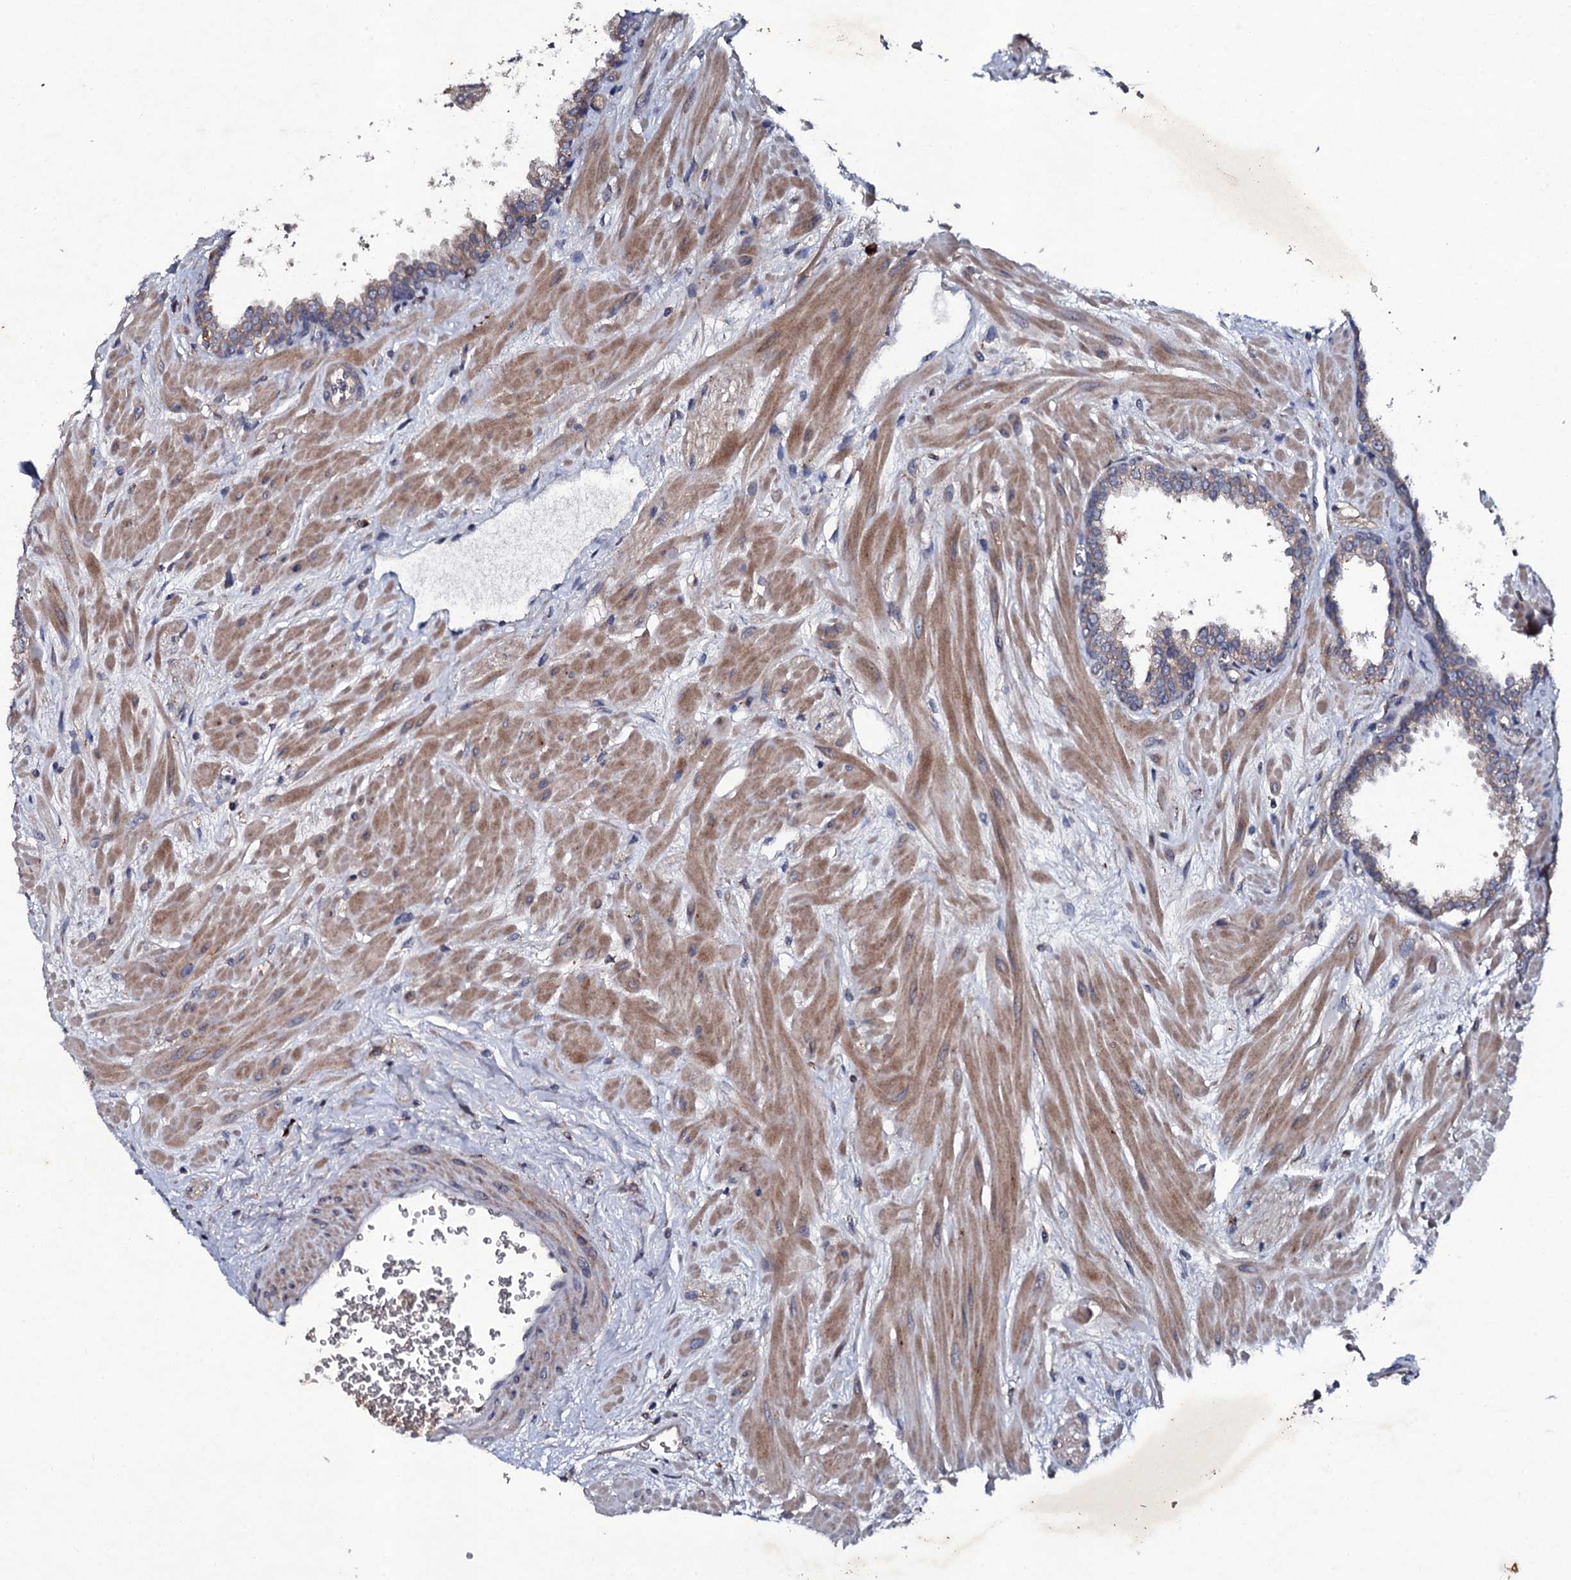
{"staining": {"intensity": "weak", "quantity": ">75%", "location": "cytoplasmic/membranous"}, "tissue": "prostate", "cell_type": "Glandular cells", "image_type": "normal", "snomed": [{"axis": "morphology", "description": "Normal tissue, NOS"}, {"axis": "topography", "description": "Prostate"}], "caption": "Immunohistochemistry photomicrograph of normal prostate: prostate stained using immunohistochemistry (IHC) demonstrates low levels of weak protein expression localized specifically in the cytoplasmic/membranous of glandular cells, appearing as a cytoplasmic/membranous brown color.", "gene": "LRRC28", "patient": {"sex": "male", "age": 60}}